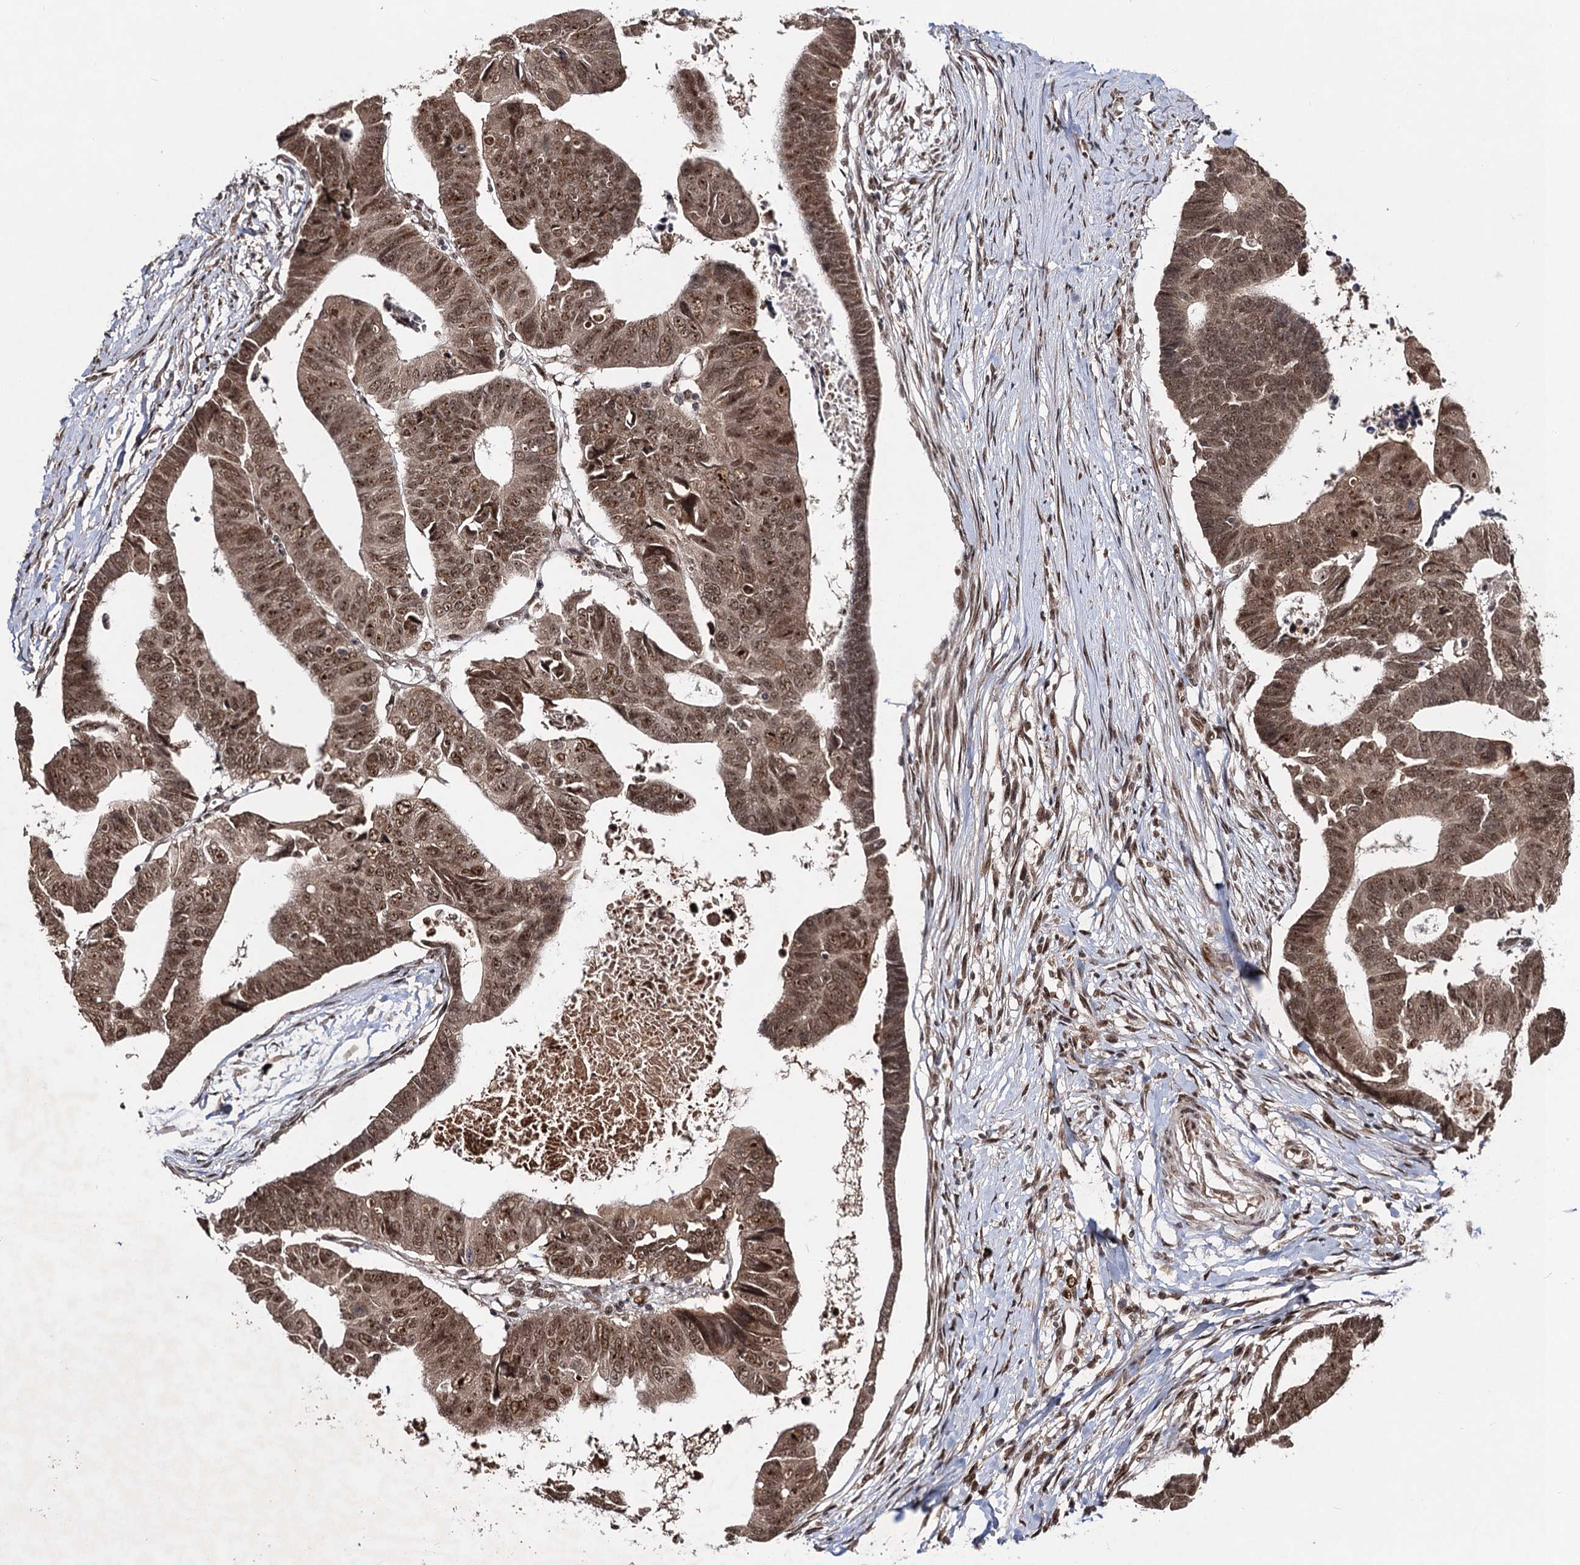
{"staining": {"intensity": "moderate", "quantity": ">75%", "location": "cytoplasmic/membranous,nuclear"}, "tissue": "colorectal cancer", "cell_type": "Tumor cells", "image_type": "cancer", "snomed": [{"axis": "morphology", "description": "Adenocarcinoma, NOS"}, {"axis": "topography", "description": "Rectum"}], "caption": "Immunohistochemistry (IHC) image of human colorectal cancer (adenocarcinoma) stained for a protein (brown), which exhibits medium levels of moderate cytoplasmic/membranous and nuclear expression in approximately >75% of tumor cells.", "gene": "SFSWAP", "patient": {"sex": "female", "age": 65}}